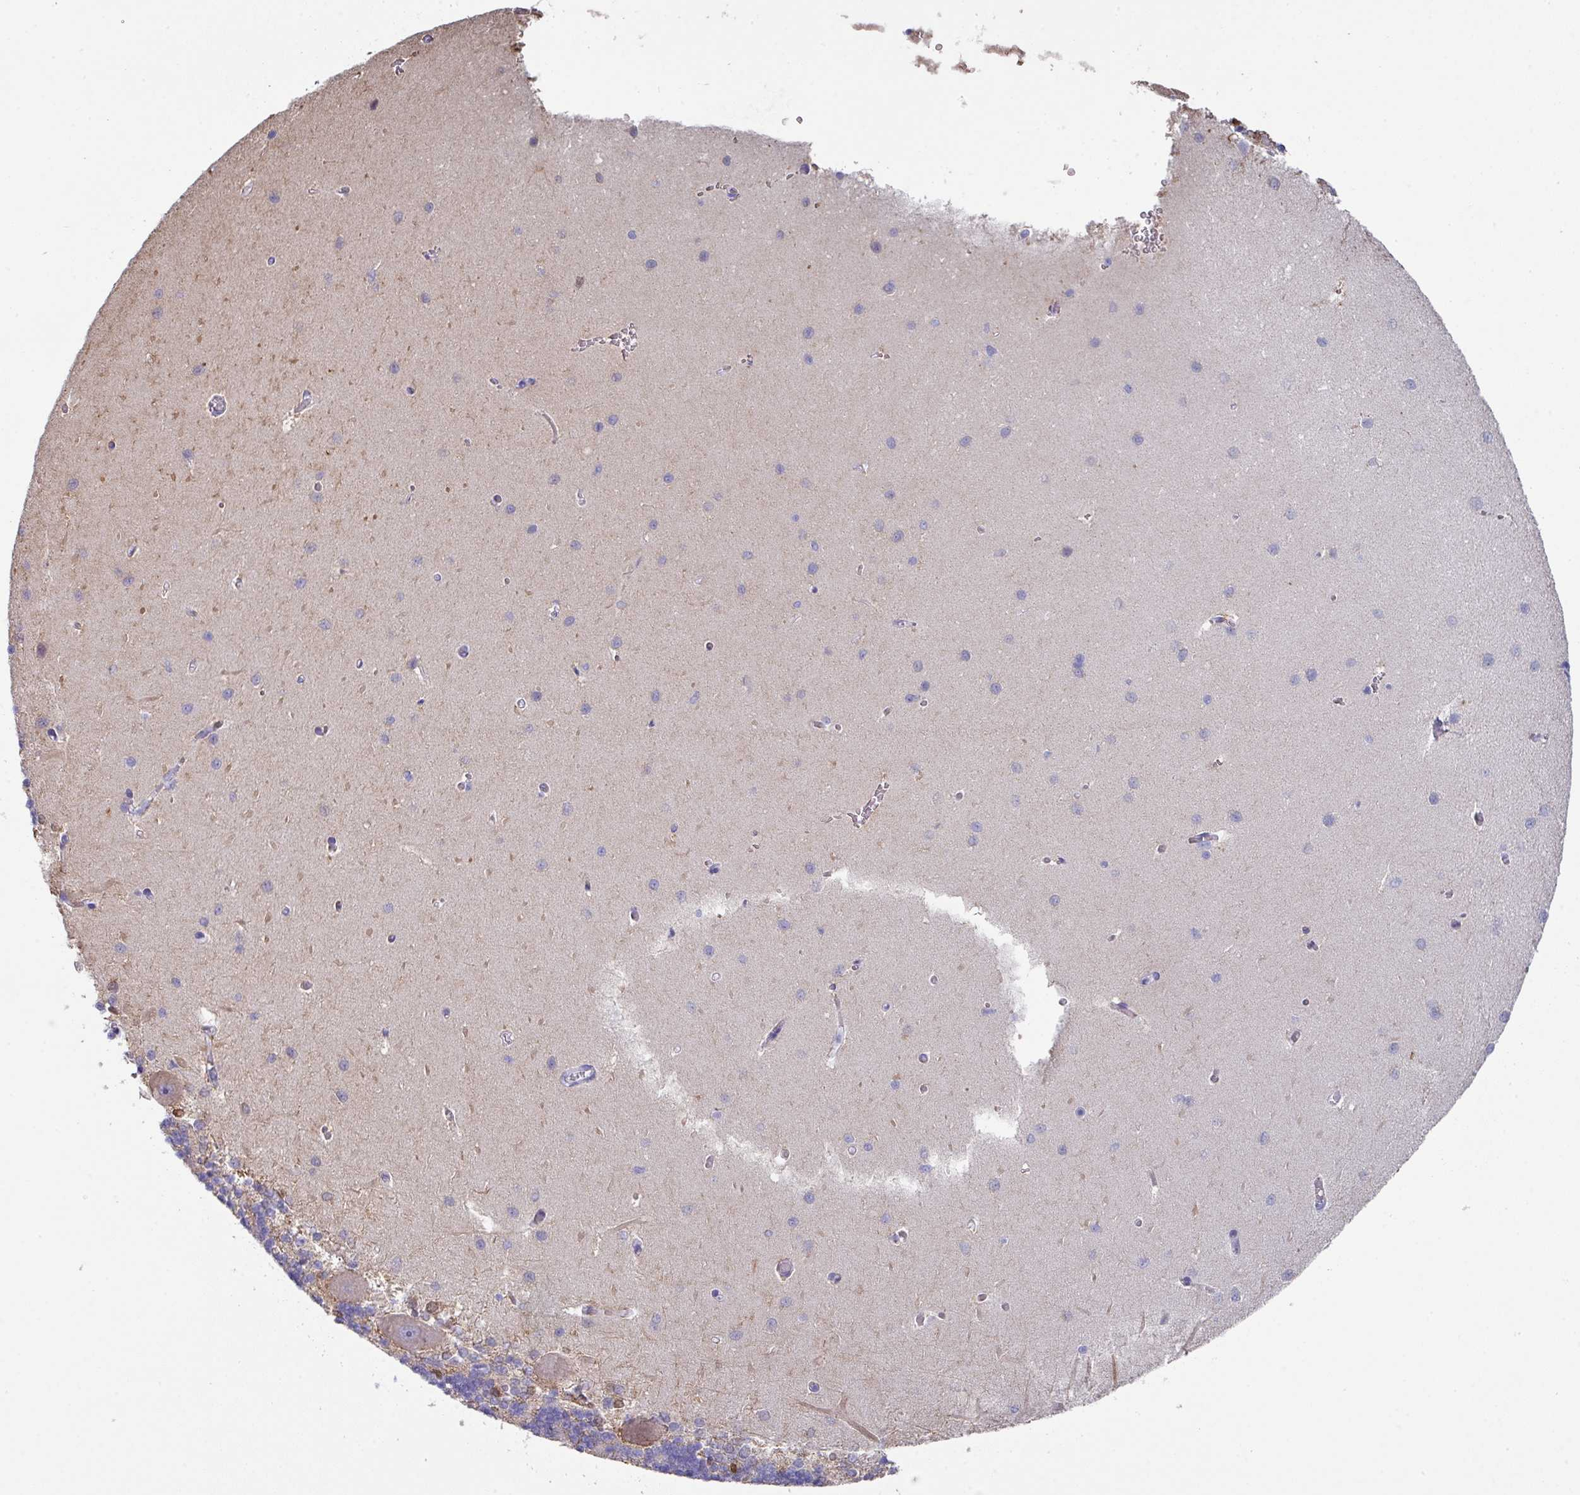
{"staining": {"intensity": "negative", "quantity": "none", "location": "none"}, "tissue": "cerebellum", "cell_type": "Cells in granular layer", "image_type": "normal", "snomed": [{"axis": "morphology", "description": "Normal tissue, NOS"}, {"axis": "topography", "description": "Cerebellum"}], "caption": "Immunohistochemical staining of unremarkable cerebellum demonstrates no significant staining in cells in granular layer. (Brightfield microscopy of DAB immunohistochemistry (IHC) at high magnification).", "gene": "PEX10", "patient": {"sex": "male", "age": 37}}